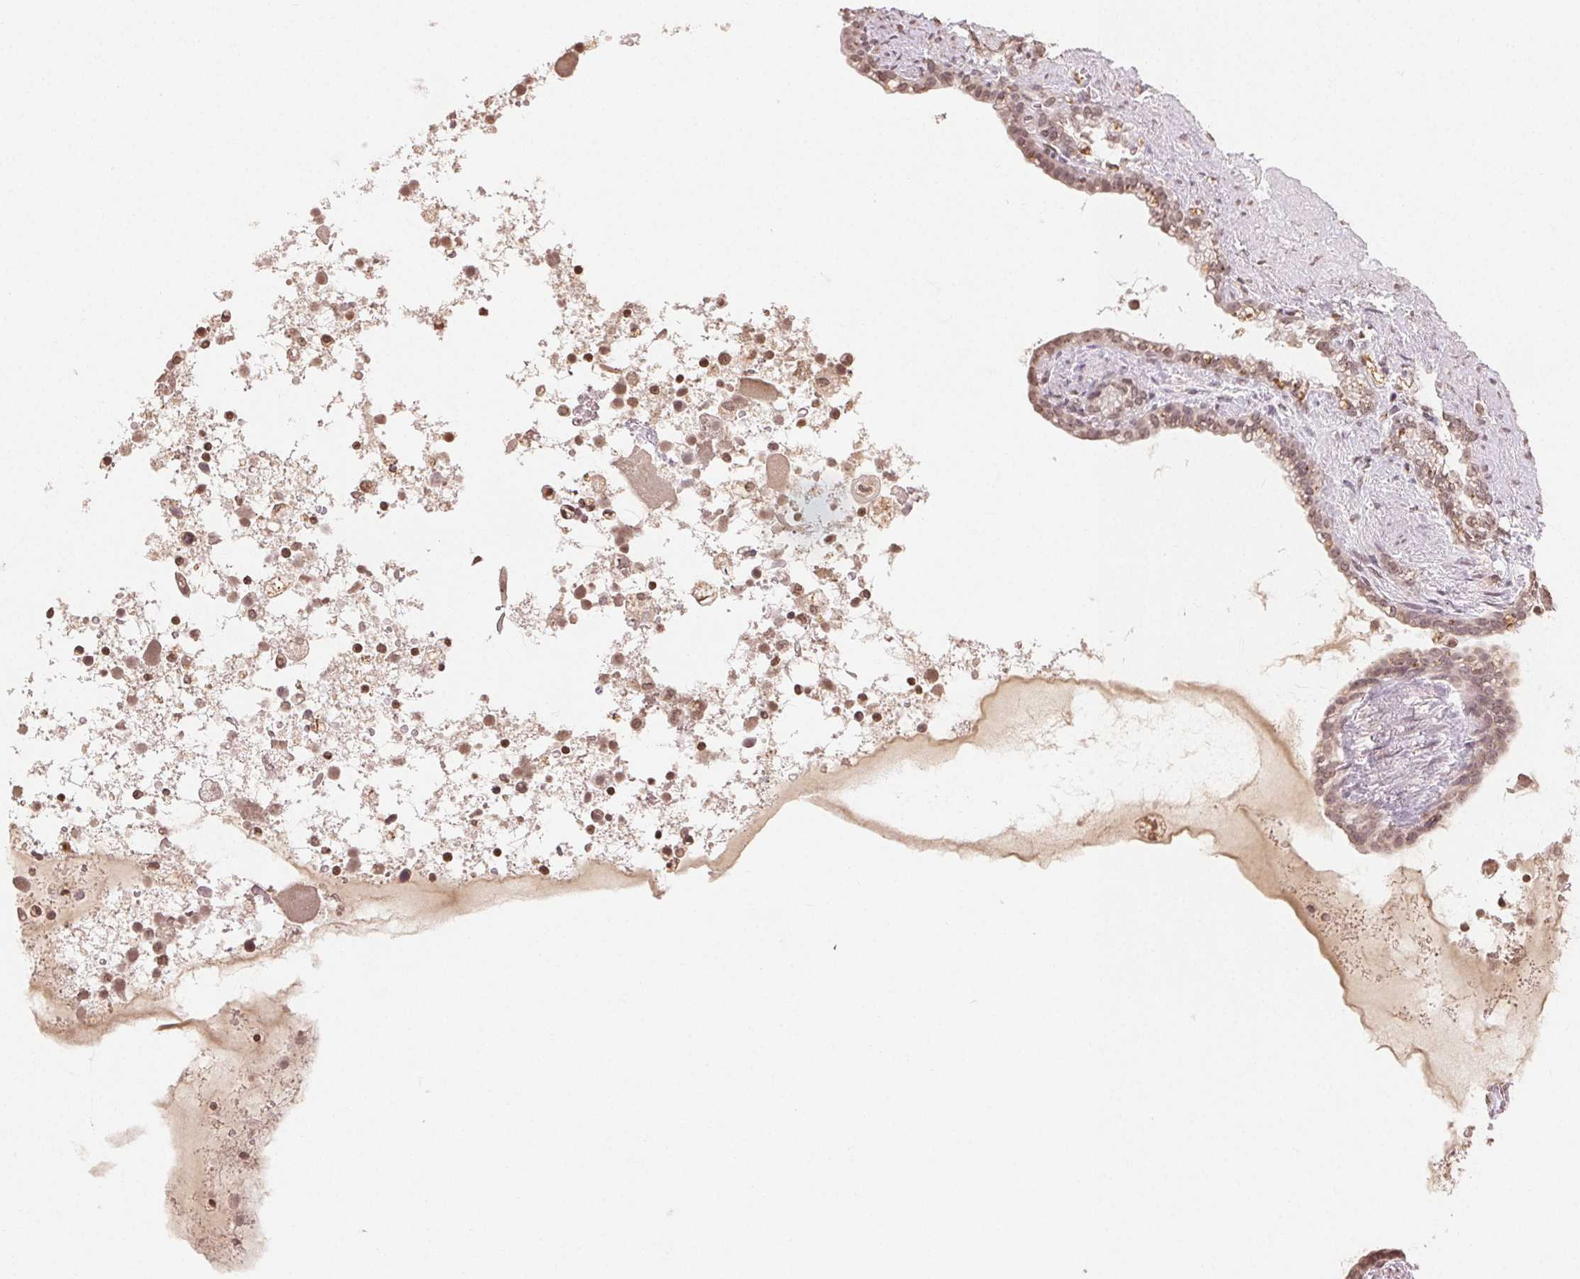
{"staining": {"intensity": "weak", "quantity": "25%-75%", "location": "nuclear"}, "tissue": "seminal vesicle", "cell_type": "Glandular cells", "image_type": "normal", "snomed": [{"axis": "morphology", "description": "Normal tissue, NOS"}, {"axis": "topography", "description": "Seminal veicle"}], "caption": "Immunohistochemistry photomicrograph of normal seminal vesicle stained for a protein (brown), which demonstrates low levels of weak nuclear positivity in about 25%-75% of glandular cells.", "gene": "TBP", "patient": {"sex": "male", "age": 76}}